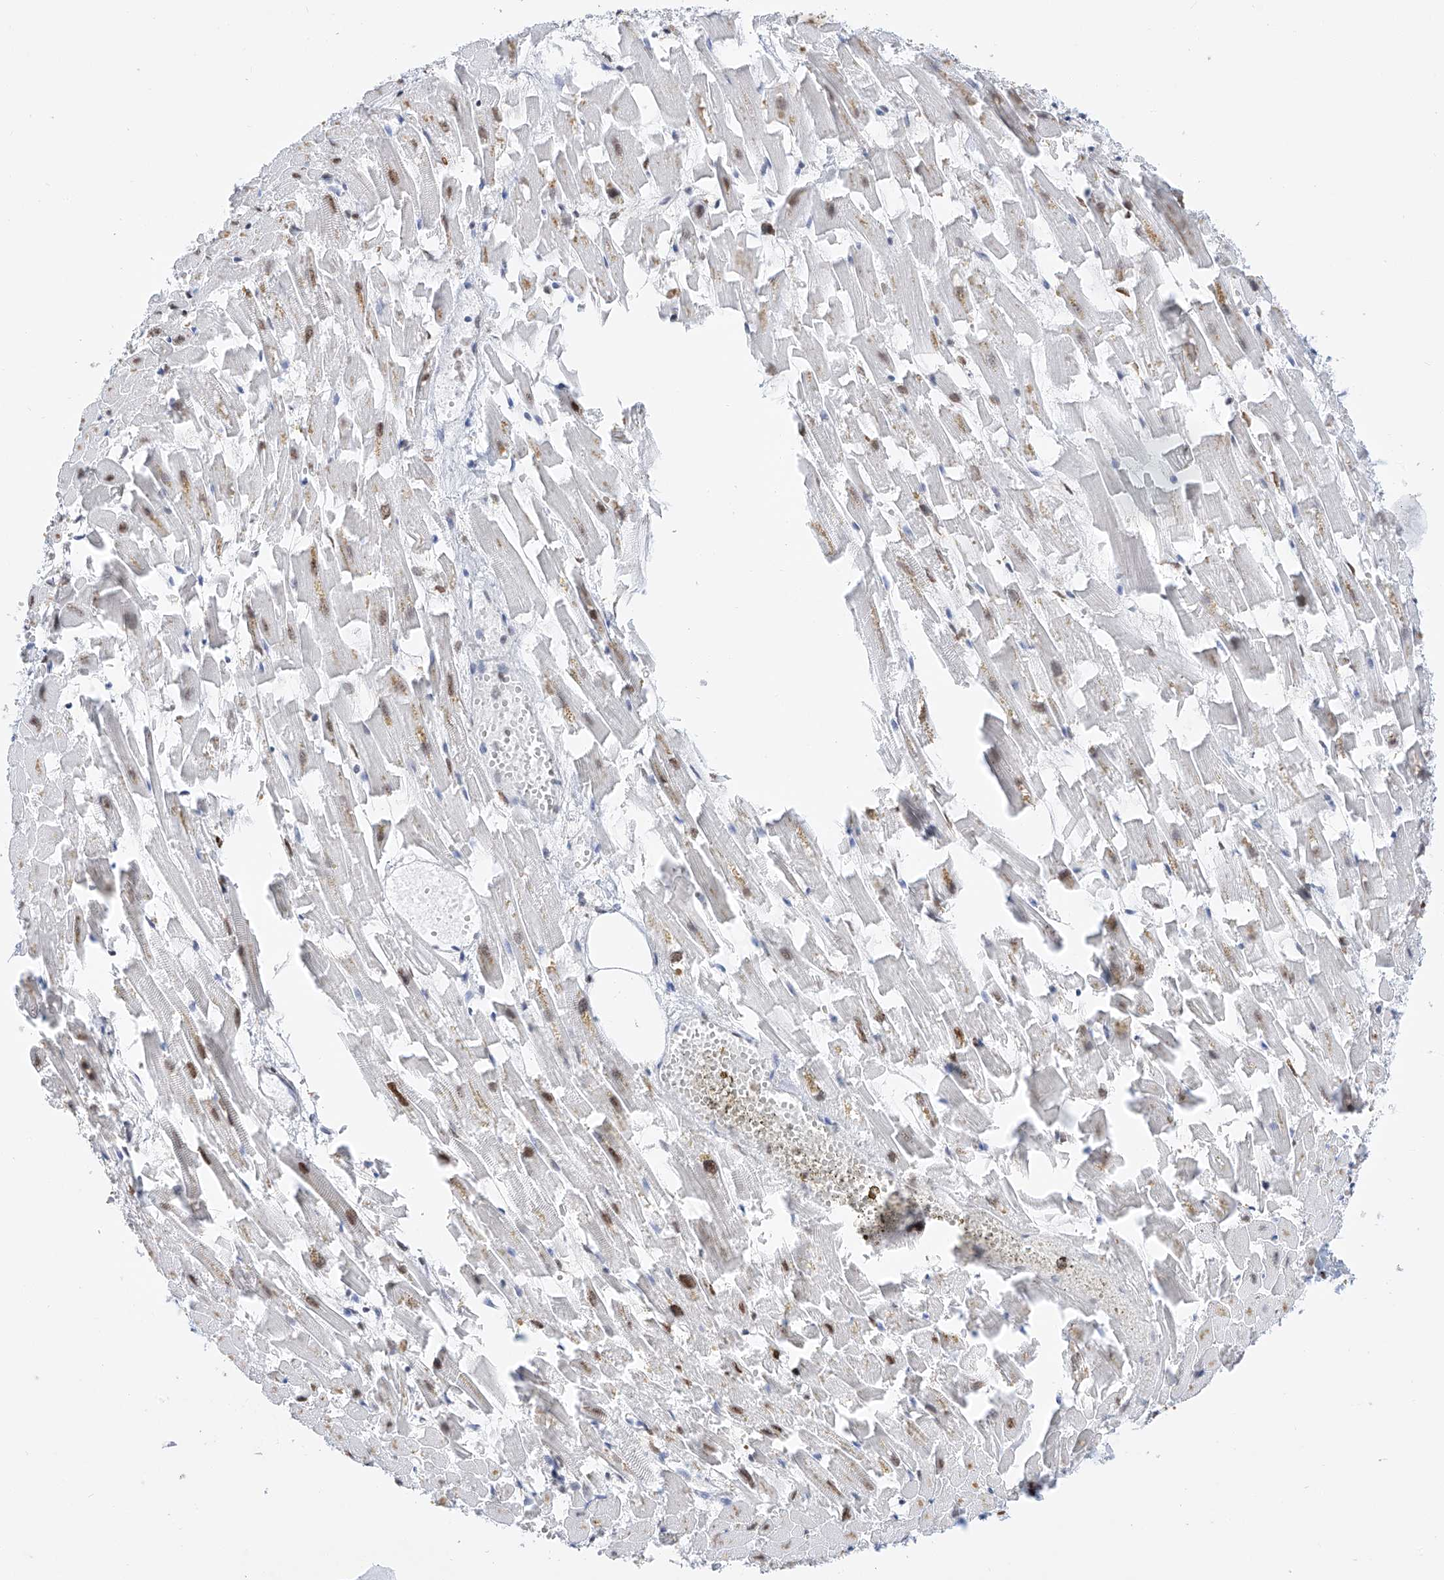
{"staining": {"intensity": "strong", "quantity": "25%-75%", "location": "nuclear"}, "tissue": "heart muscle", "cell_type": "Cardiomyocytes", "image_type": "normal", "snomed": [{"axis": "morphology", "description": "Normal tissue, NOS"}, {"axis": "topography", "description": "Heart"}], "caption": "A high-resolution histopathology image shows IHC staining of normal heart muscle, which demonstrates strong nuclear expression in approximately 25%-75% of cardiomyocytes.", "gene": "SRSF6", "patient": {"sex": "female", "age": 64}}